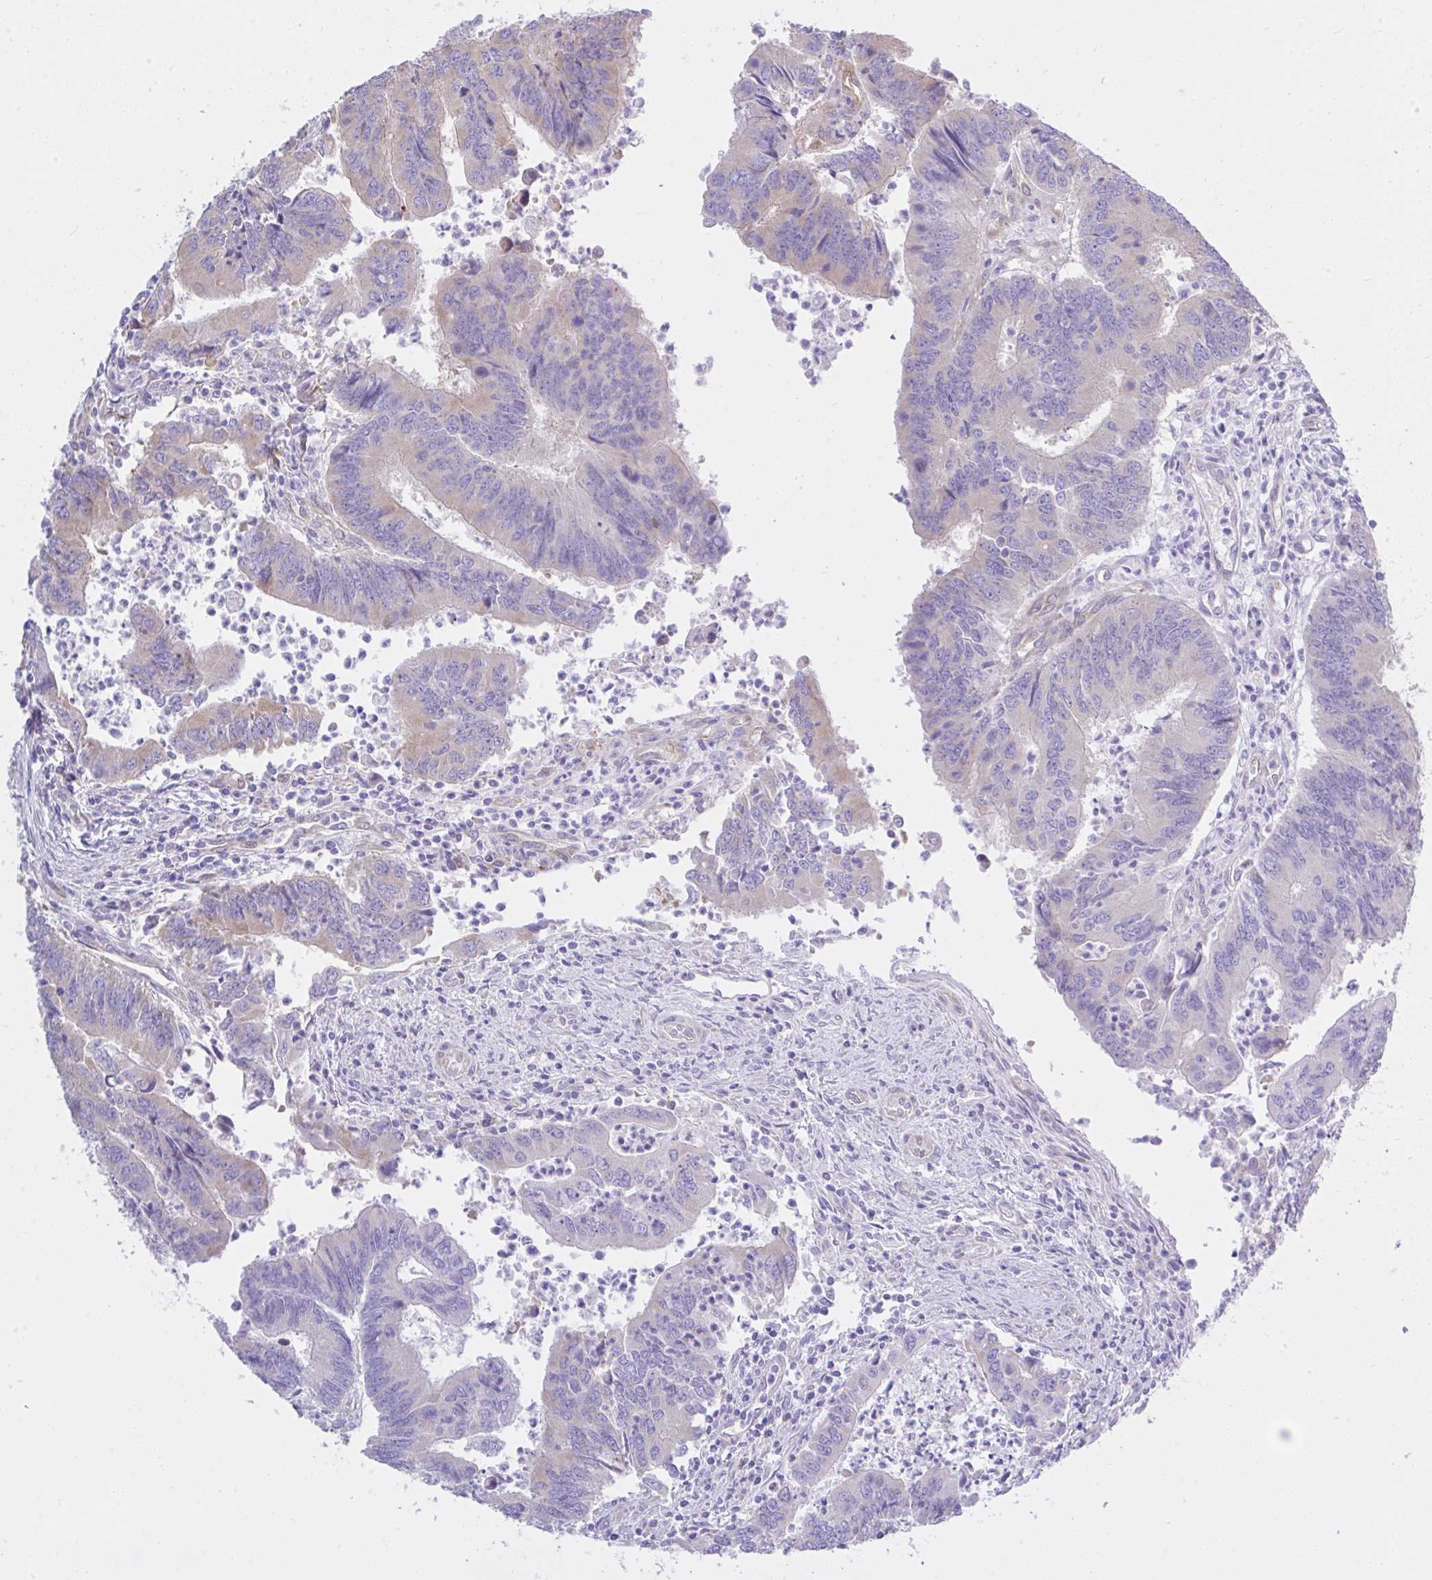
{"staining": {"intensity": "negative", "quantity": "none", "location": "none"}, "tissue": "colorectal cancer", "cell_type": "Tumor cells", "image_type": "cancer", "snomed": [{"axis": "morphology", "description": "Adenocarcinoma, NOS"}, {"axis": "topography", "description": "Colon"}], "caption": "High magnification brightfield microscopy of colorectal adenocarcinoma stained with DAB (brown) and counterstained with hematoxylin (blue): tumor cells show no significant expression.", "gene": "EEF1A2", "patient": {"sex": "female", "age": 67}}